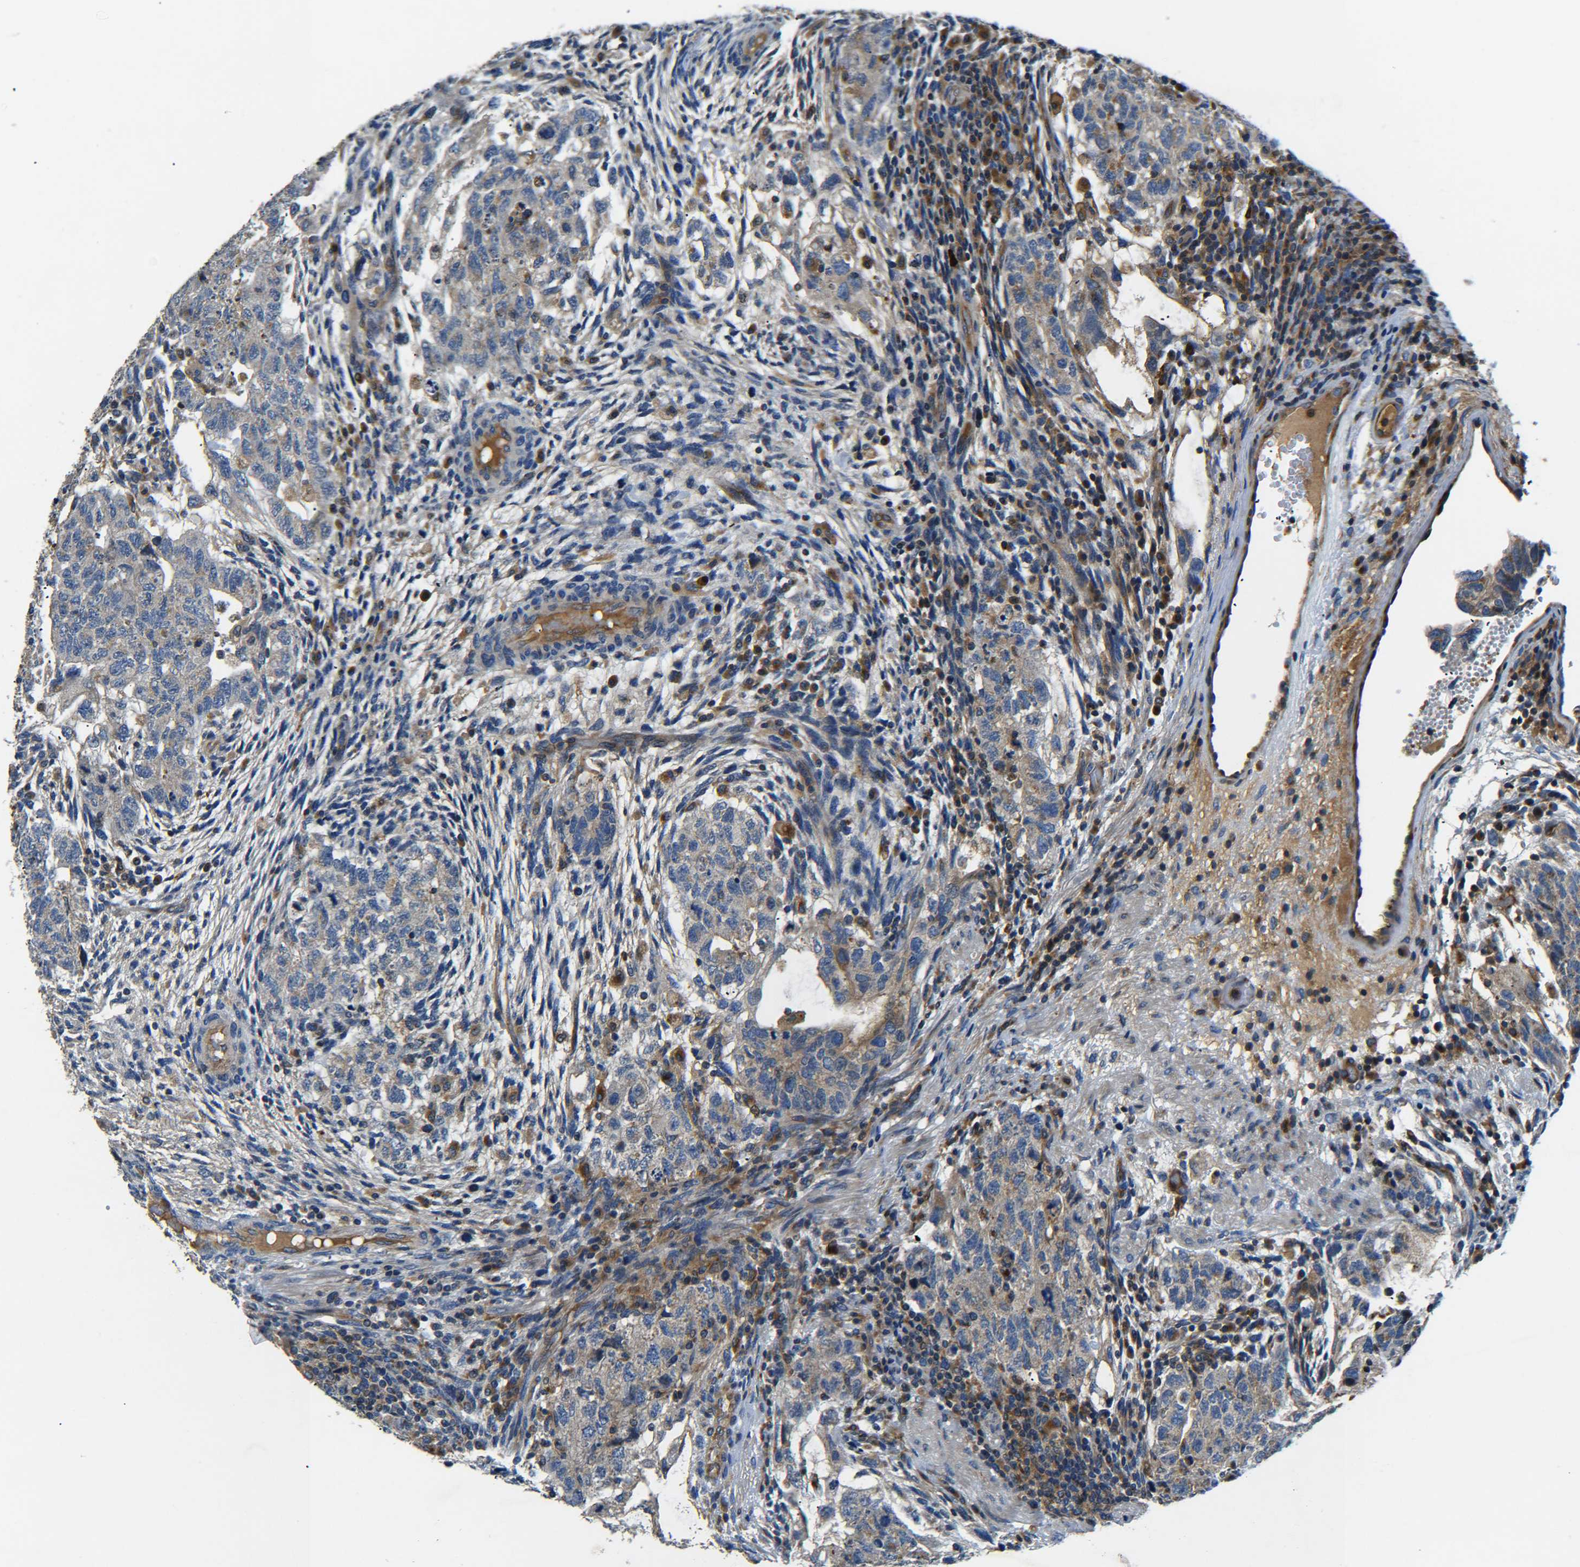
{"staining": {"intensity": "moderate", "quantity": "<25%", "location": "cytoplasmic/membranous"}, "tissue": "testis cancer", "cell_type": "Tumor cells", "image_type": "cancer", "snomed": [{"axis": "morphology", "description": "Normal tissue, NOS"}, {"axis": "morphology", "description": "Carcinoma, Embryonal, NOS"}, {"axis": "topography", "description": "Testis"}], "caption": "An image of human testis cancer stained for a protein shows moderate cytoplasmic/membranous brown staining in tumor cells.", "gene": "RAB1B", "patient": {"sex": "male", "age": 36}}